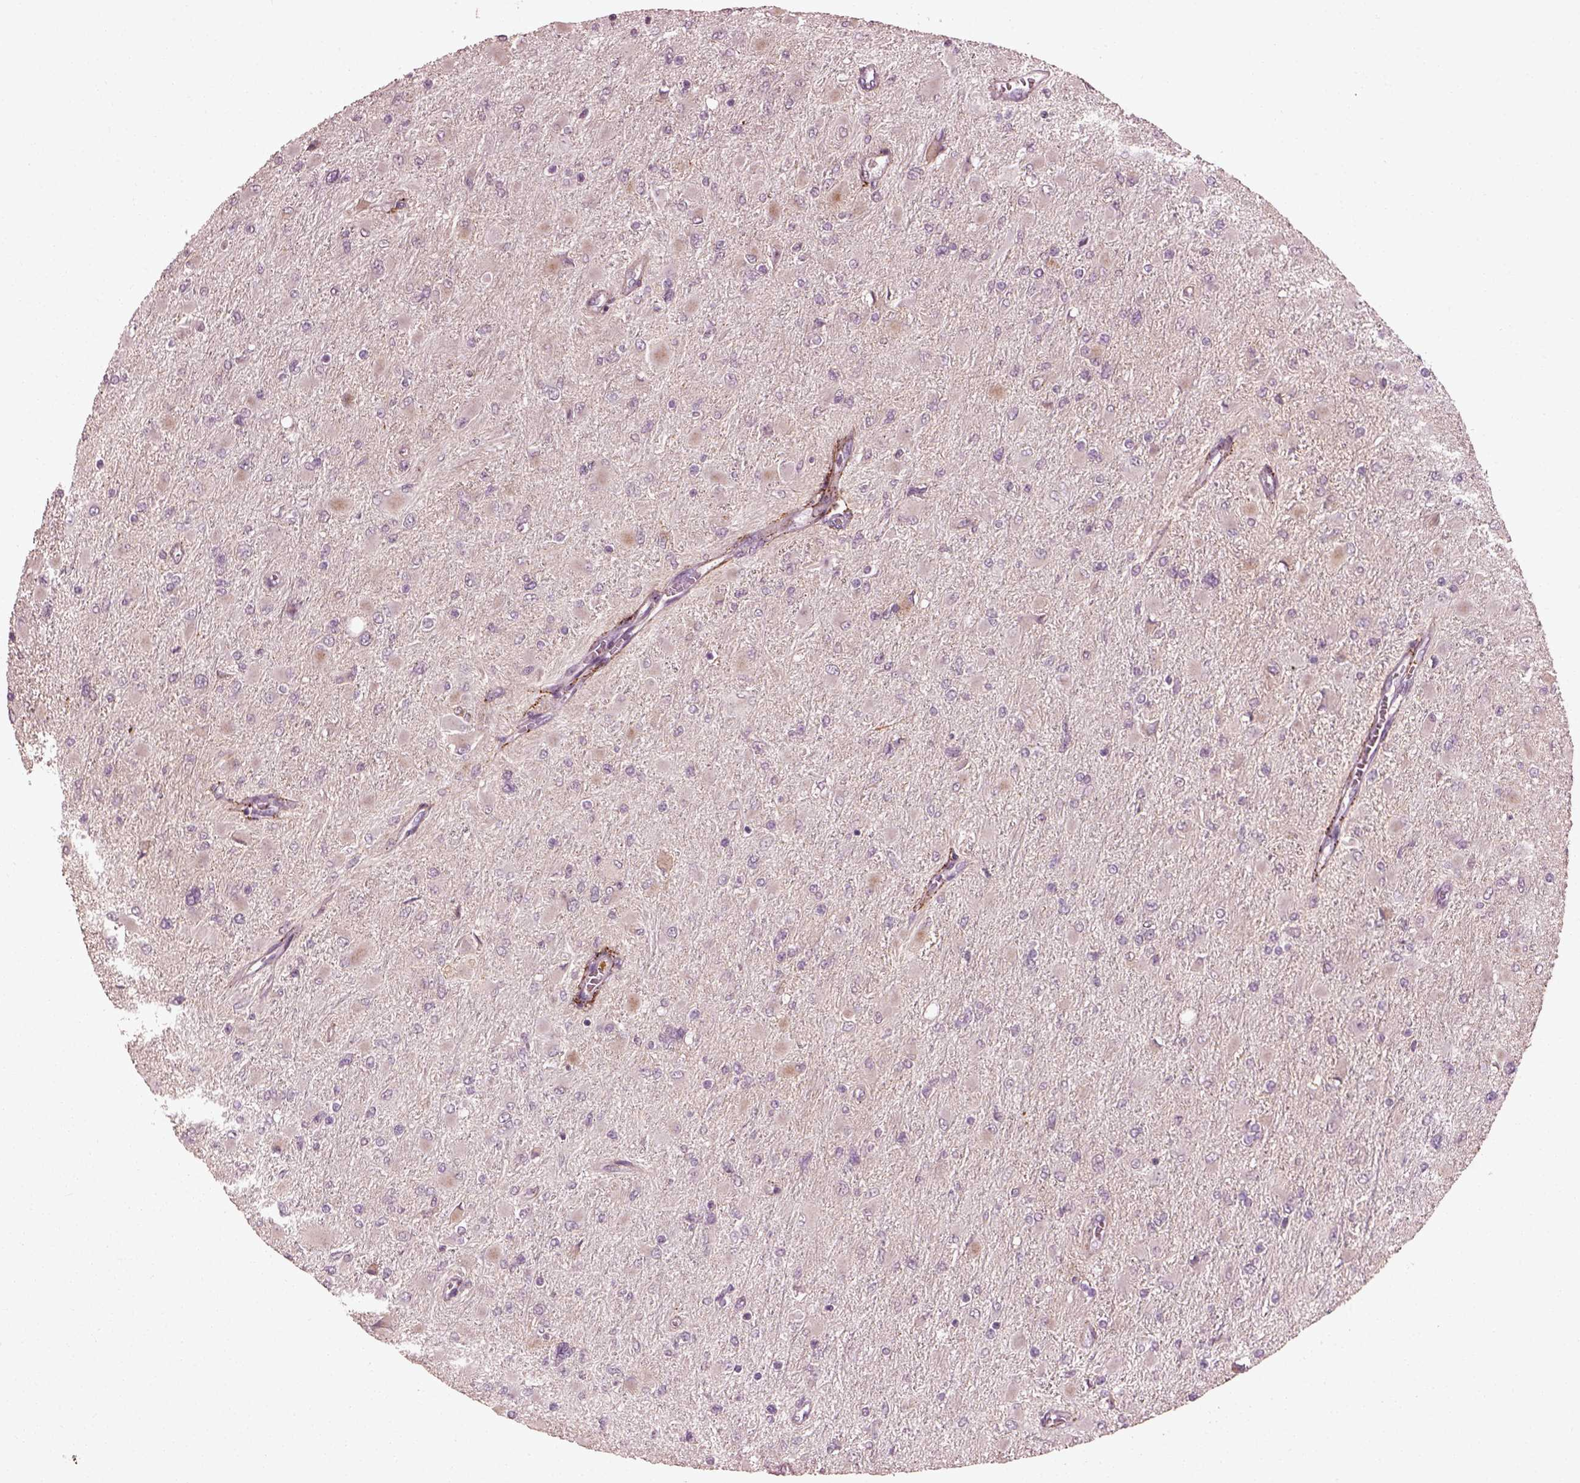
{"staining": {"intensity": "negative", "quantity": "none", "location": "none"}, "tissue": "glioma", "cell_type": "Tumor cells", "image_type": "cancer", "snomed": [{"axis": "morphology", "description": "Glioma, malignant, High grade"}, {"axis": "topography", "description": "Cerebral cortex"}], "caption": "Immunohistochemistry (IHC) micrograph of neoplastic tissue: human high-grade glioma (malignant) stained with DAB (3,3'-diaminobenzidine) shows no significant protein staining in tumor cells. (Brightfield microscopy of DAB (3,3'-diaminobenzidine) immunohistochemistry (IHC) at high magnification).", "gene": "EFEMP1", "patient": {"sex": "female", "age": 36}}